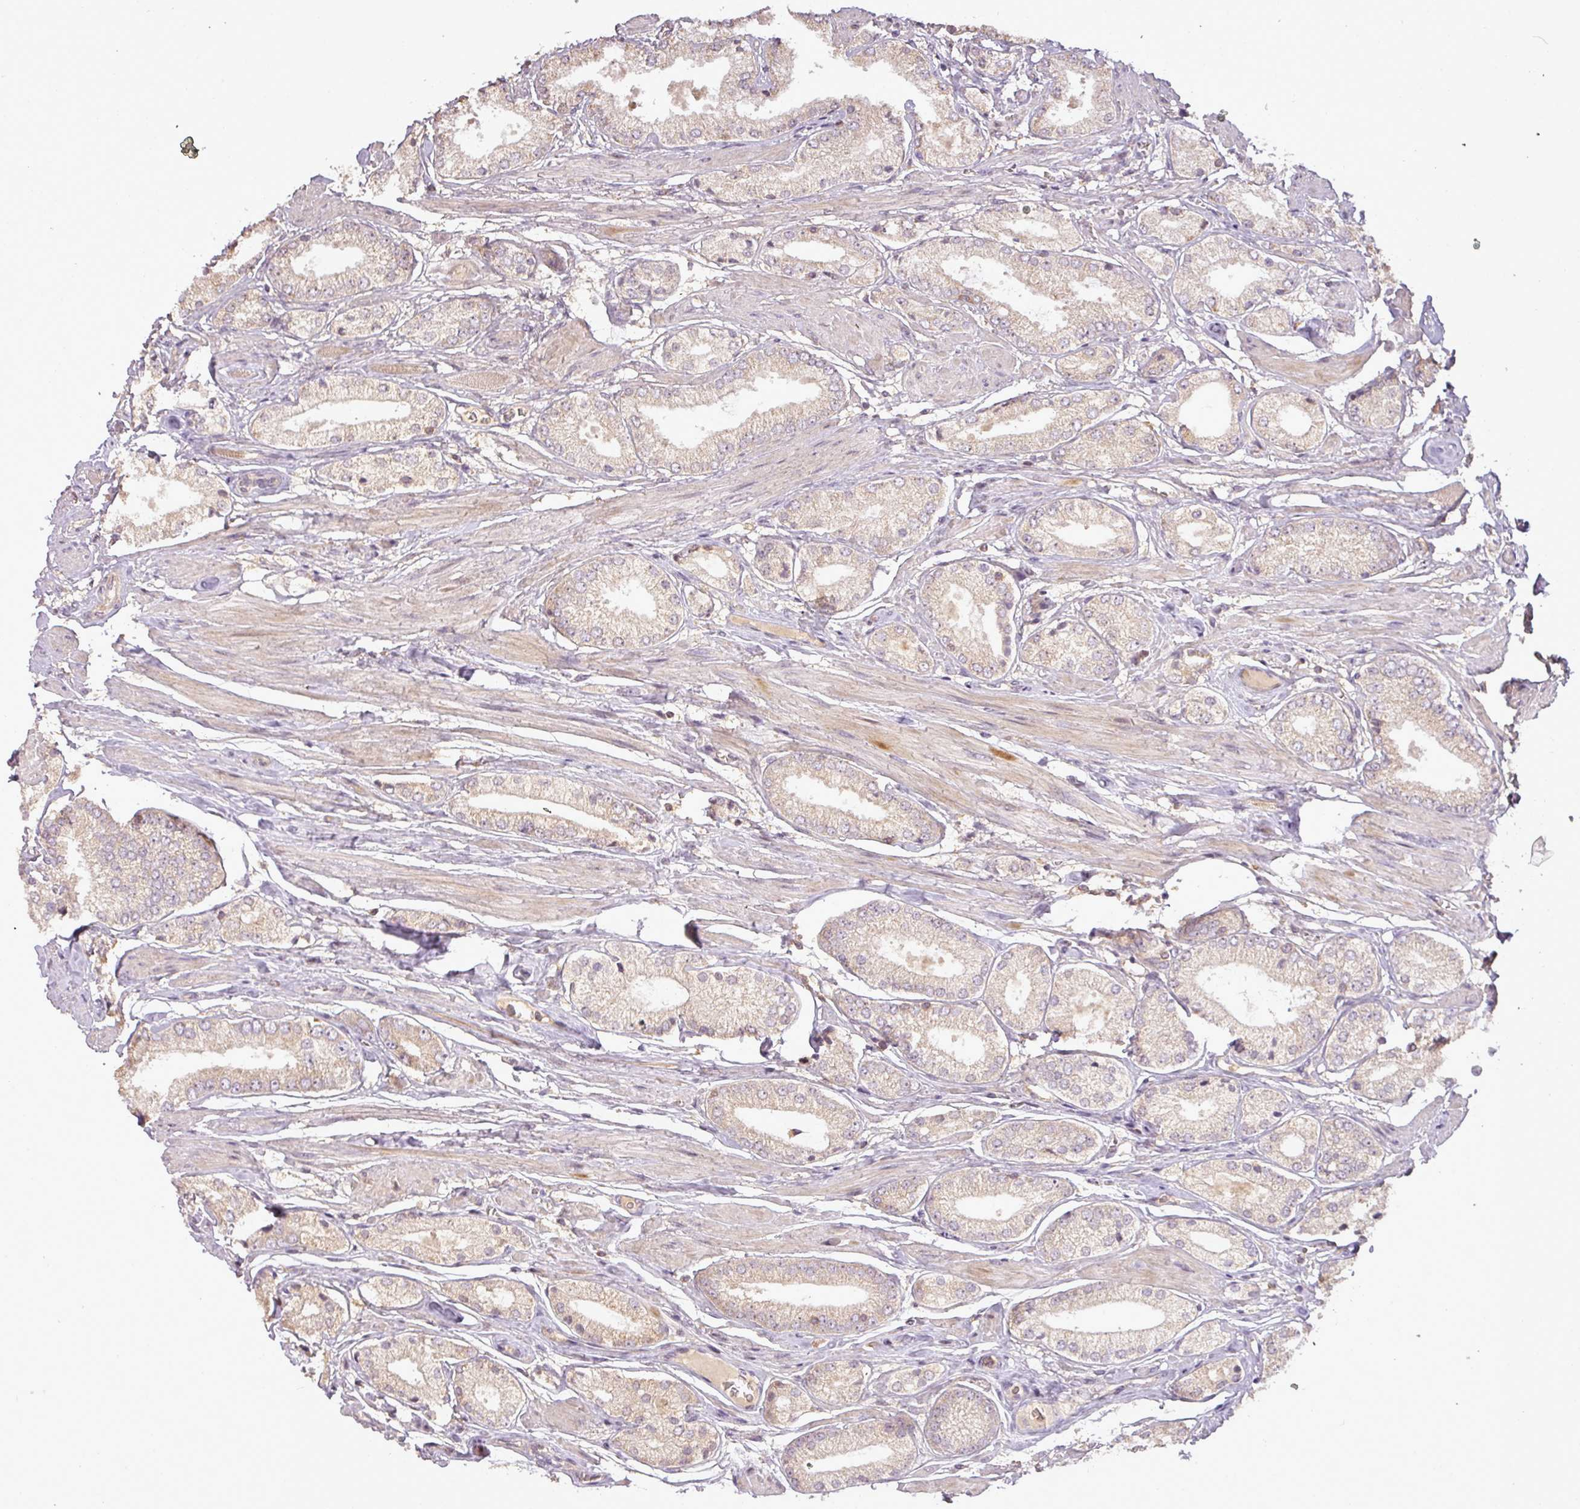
{"staining": {"intensity": "weak", "quantity": "25%-75%", "location": "cytoplasmic/membranous"}, "tissue": "prostate cancer", "cell_type": "Tumor cells", "image_type": "cancer", "snomed": [{"axis": "morphology", "description": "Adenocarcinoma, High grade"}, {"axis": "topography", "description": "Prostate and seminal vesicle, NOS"}], "caption": "A brown stain shows weak cytoplasmic/membranous positivity of a protein in prostate cancer (high-grade adenocarcinoma) tumor cells. The protein of interest is stained brown, and the nuclei are stained in blue (DAB IHC with brightfield microscopy, high magnification).", "gene": "FAIM", "patient": {"sex": "male", "age": 64}}